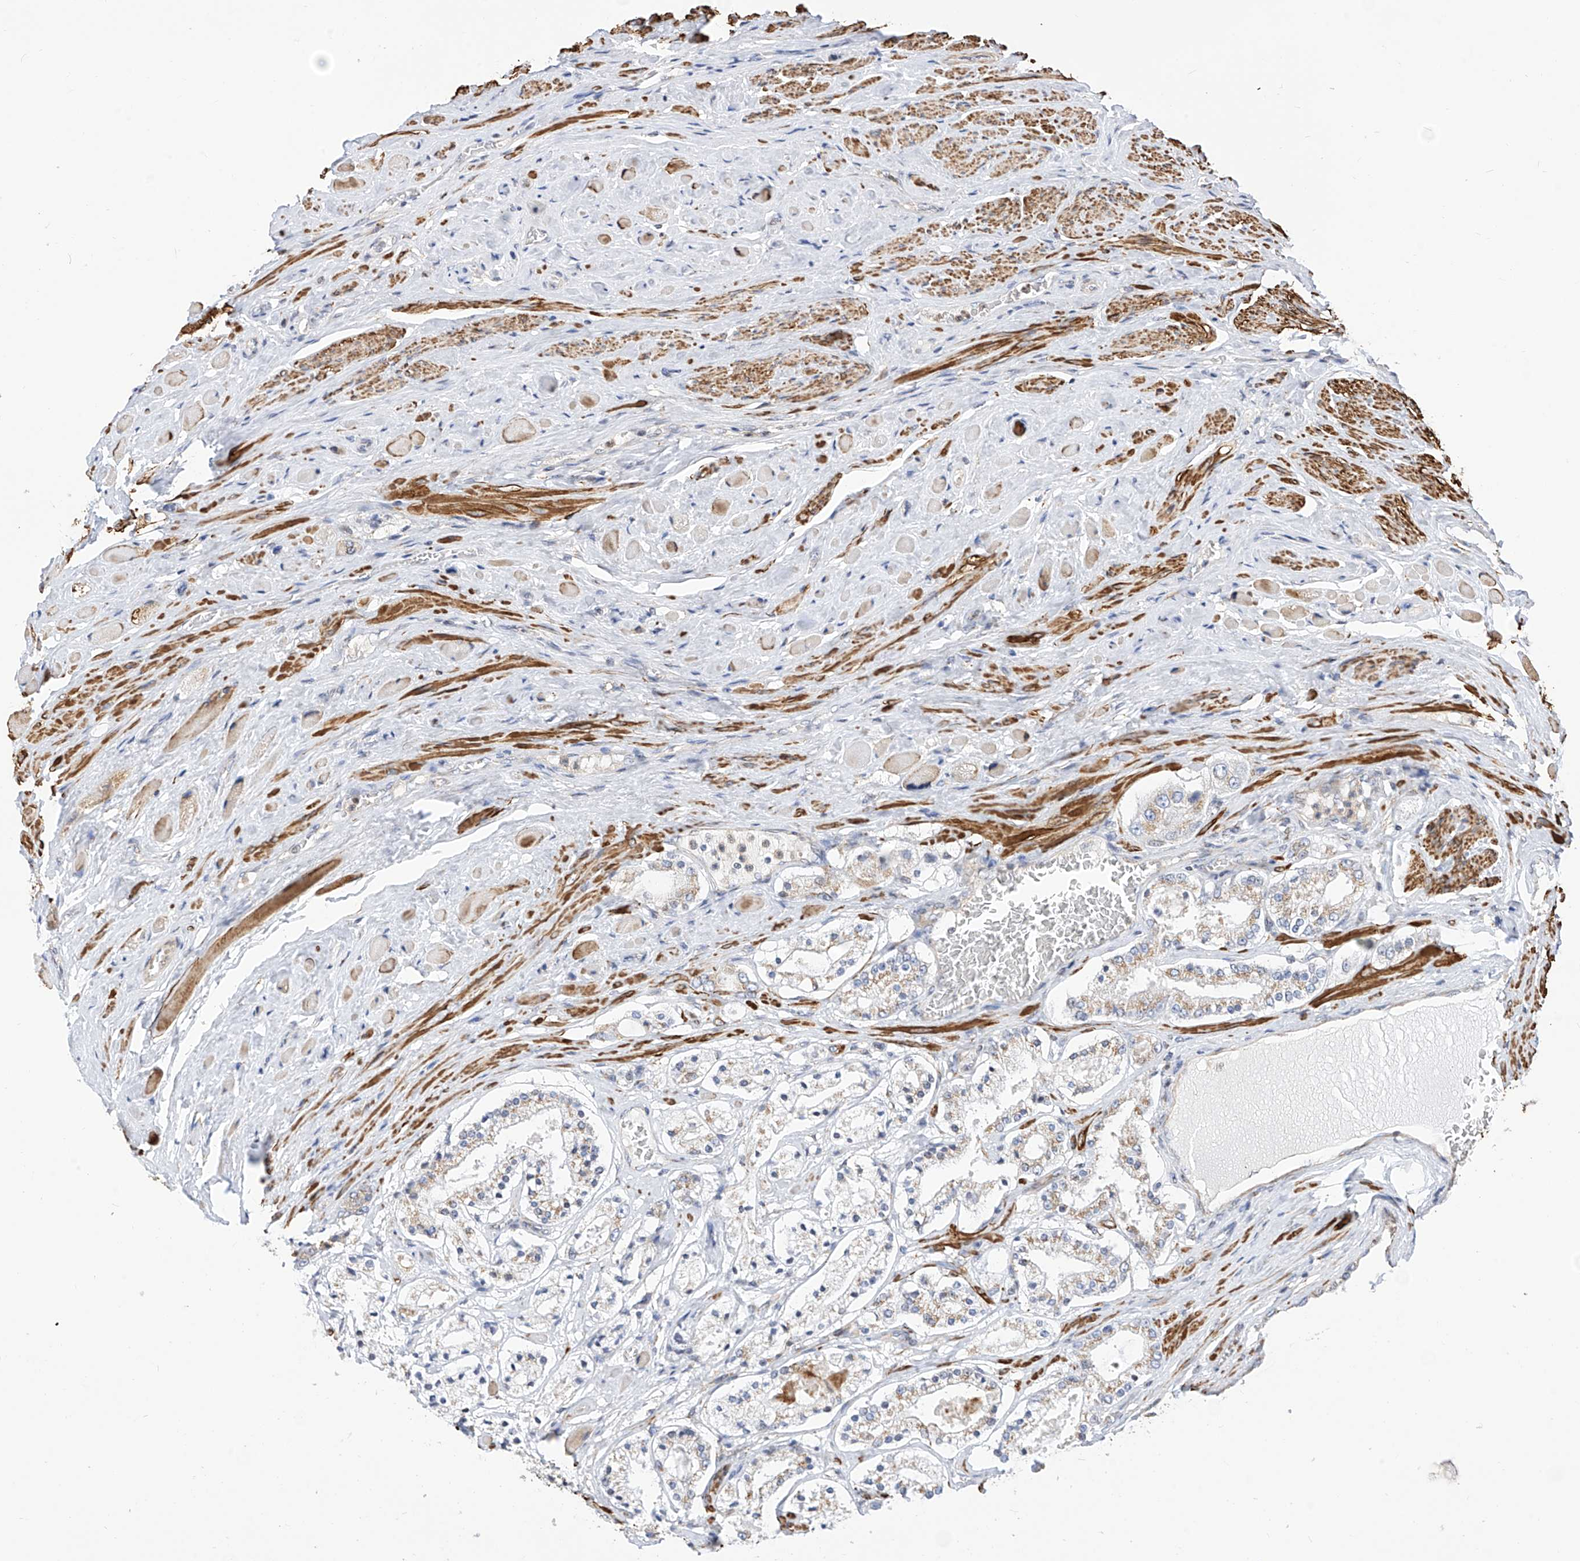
{"staining": {"intensity": "moderate", "quantity": "25%-75%", "location": "cytoplasmic/membranous"}, "tissue": "prostate cancer", "cell_type": "Tumor cells", "image_type": "cancer", "snomed": [{"axis": "morphology", "description": "Adenocarcinoma, High grade"}, {"axis": "topography", "description": "Prostate"}], "caption": "A medium amount of moderate cytoplasmic/membranous expression is seen in about 25%-75% of tumor cells in prostate adenocarcinoma (high-grade) tissue.", "gene": "TTLL8", "patient": {"sex": "male", "age": 64}}